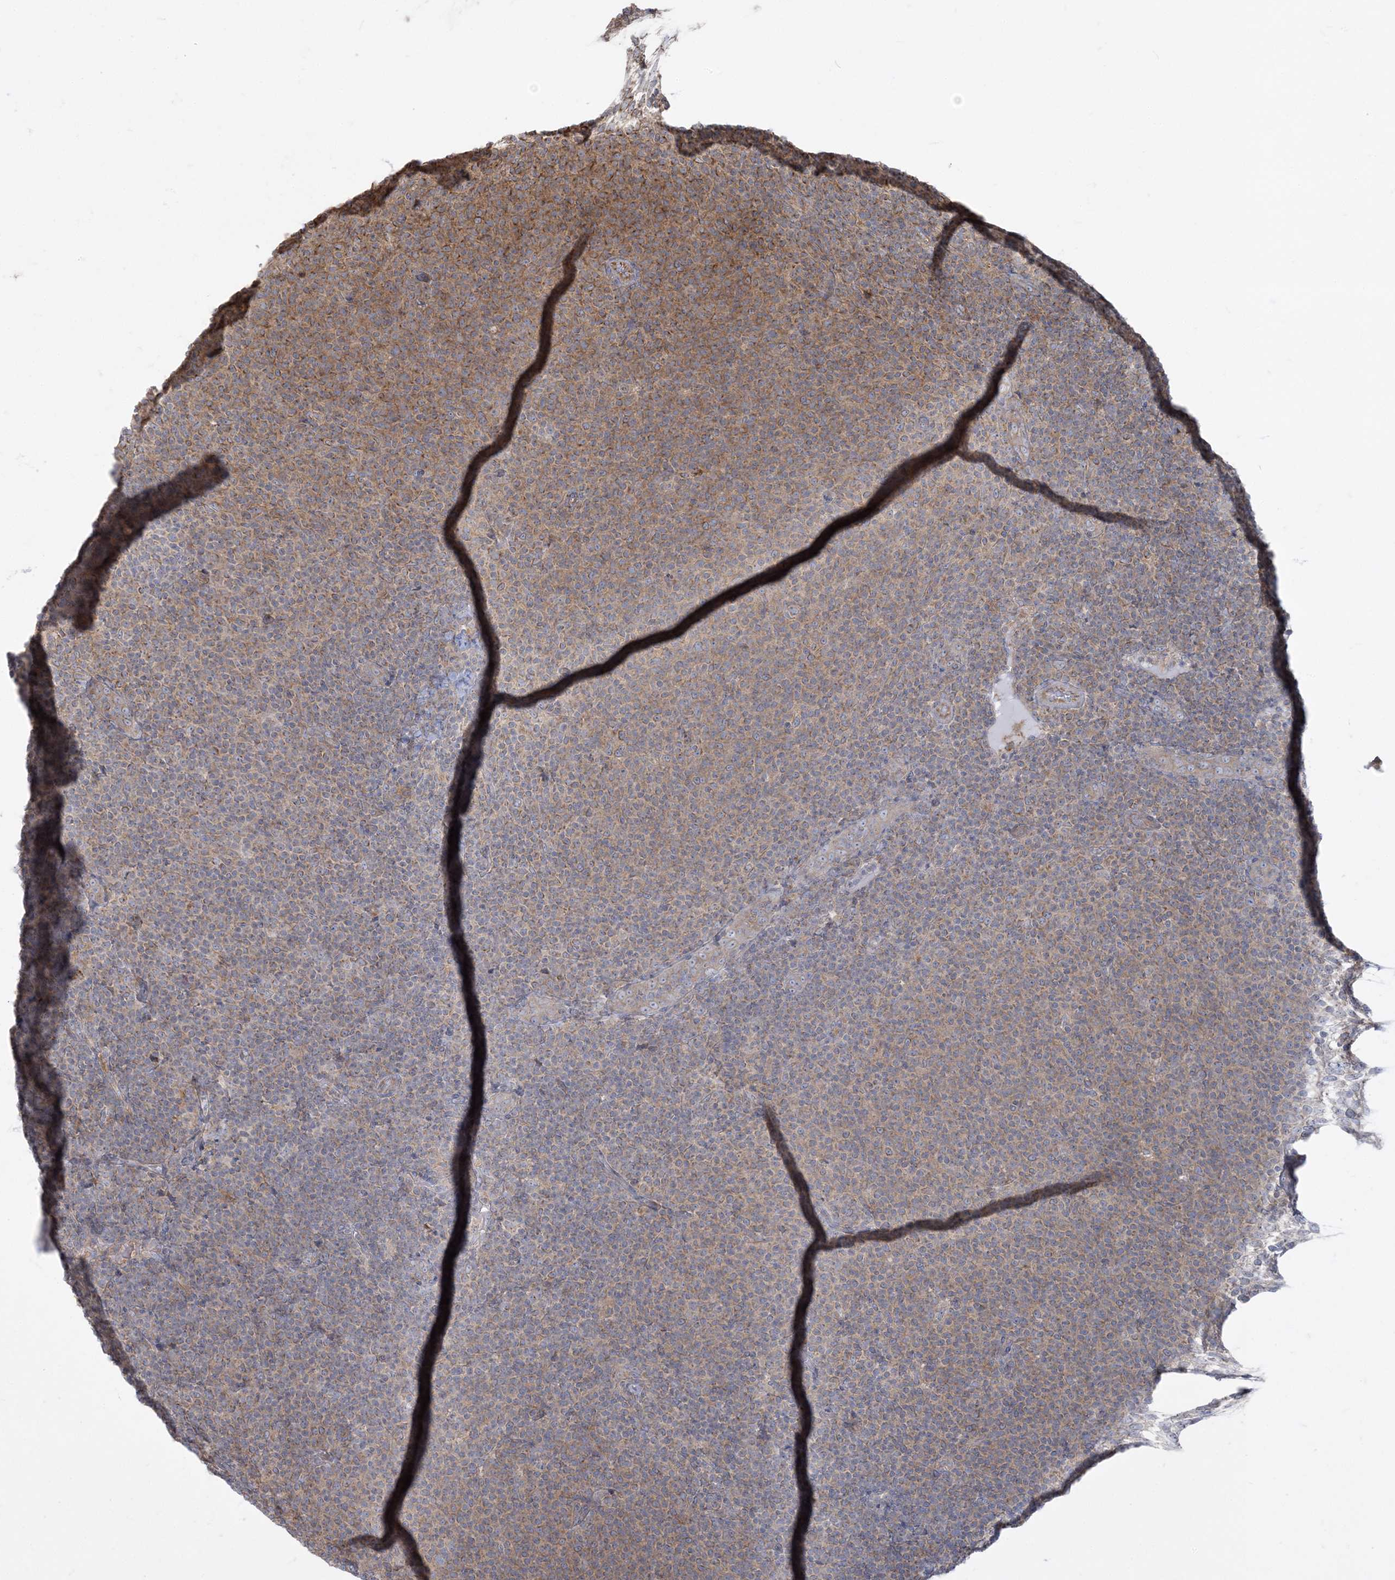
{"staining": {"intensity": "moderate", "quantity": "25%-75%", "location": "cytoplasmic/membranous"}, "tissue": "lymphoma", "cell_type": "Tumor cells", "image_type": "cancer", "snomed": [{"axis": "morphology", "description": "Malignant lymphoma, non-Hodgkin's type, Low grade"}, {"axis": "topography", "description": "Lymph node"}], "caption": "A histopathology image of low-grade malignant lymphoma, non-Hodgkin's type stained for a protein reveals moderate cytoplasmic/membranous brown staining in tumor cells. The protein of interest is stained brown, and the nuclei are stained in blue (DAB (3,3'-diaminobenzidine) IHC with brightfield microscopy, high magnification).", "gene": "ZC3H6", "patient": {"sex": "male", "age": 66}}